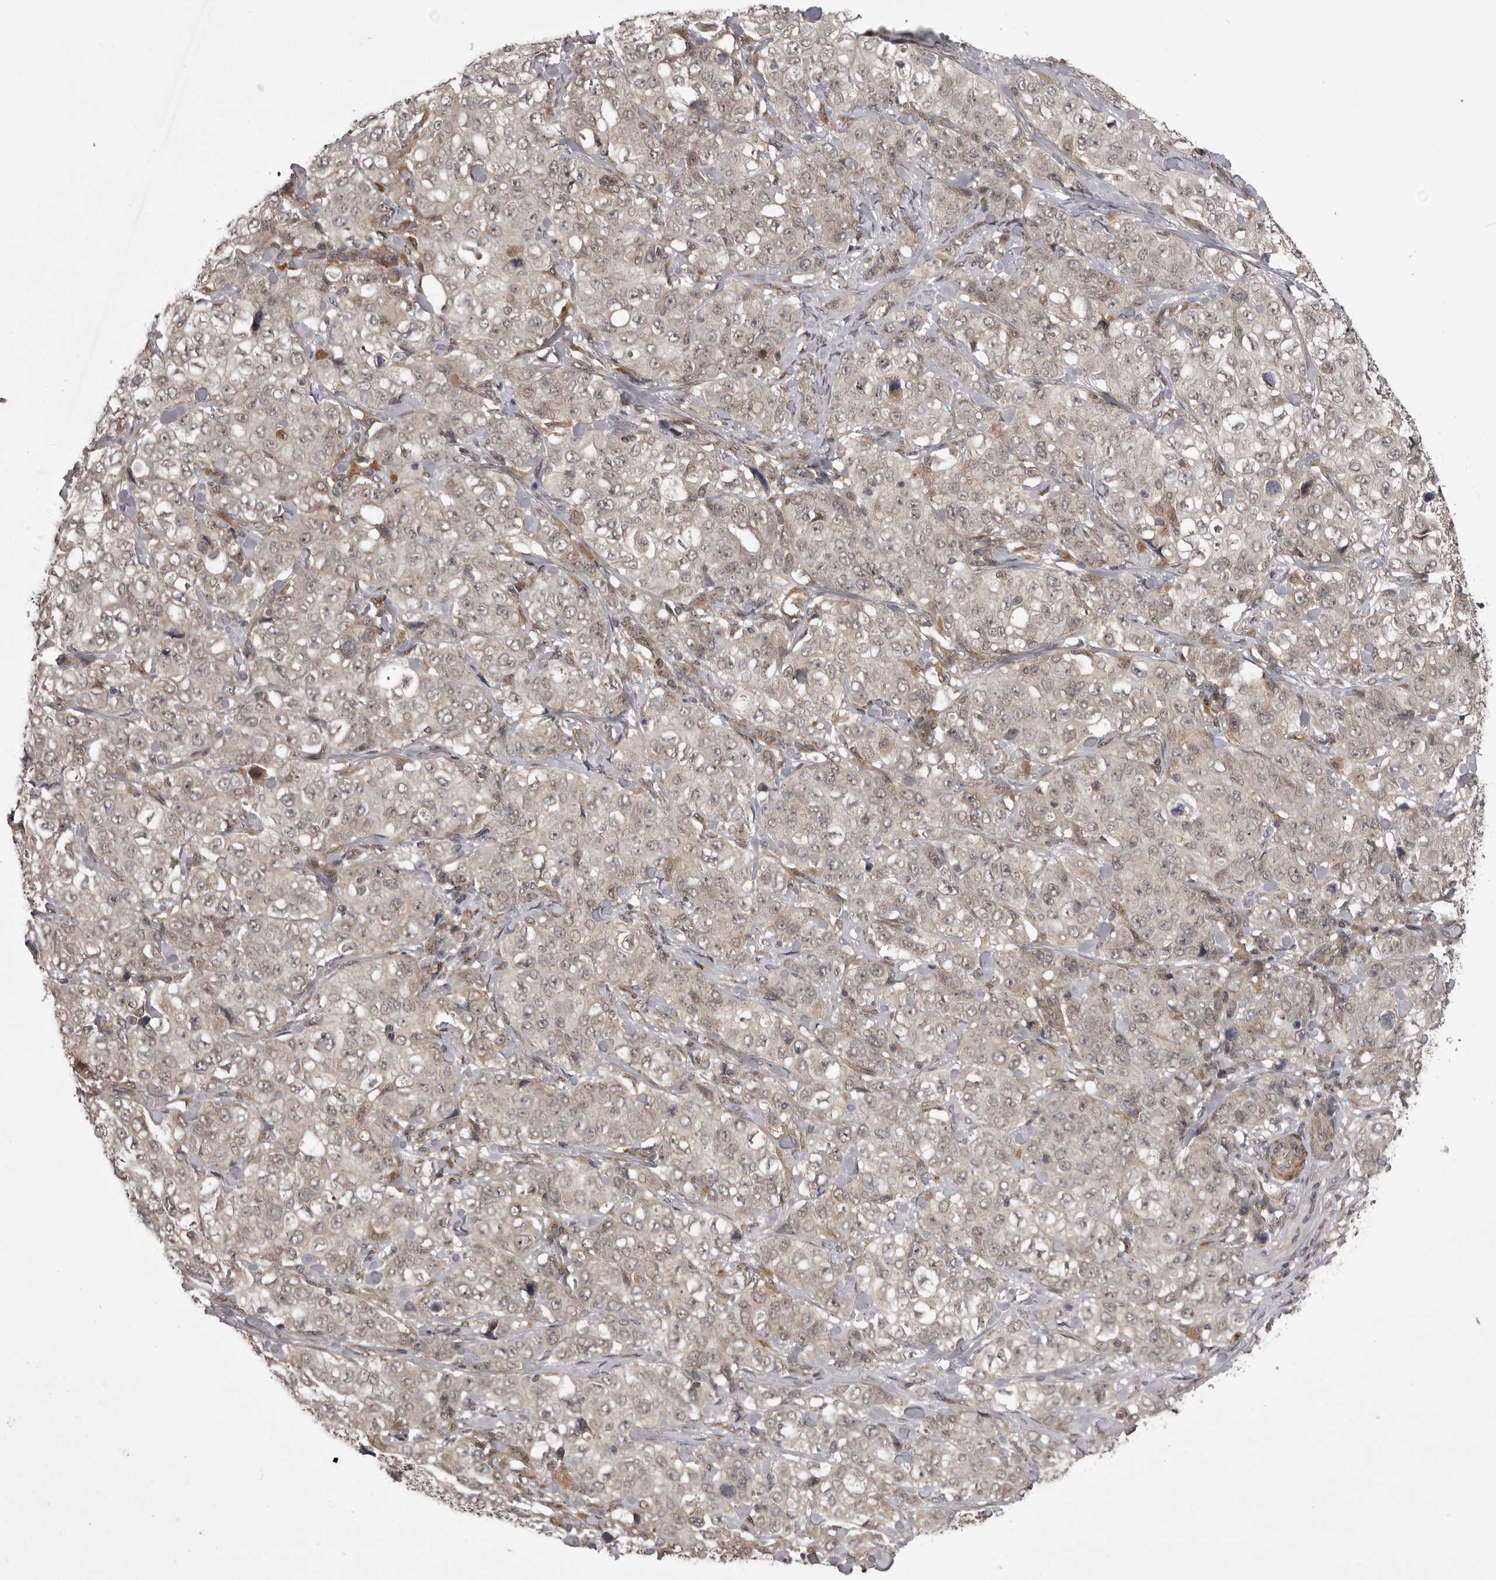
{"staining": {"intensity": "weak", "quantity": "25%-75%", "location": "nuclear"}, "tissue": "stomach cancer", "cell_type": "Tumor cells", "image_type": "cancer", "snomed": [{"axis": "morphology", "description": "Adenocarcinoma, NOS"}, {"axis": "topography", "description": "Stomach"}], "caption": "A photomicrograph showing weak nuclear positivity in approximately 25%-75% of tumor cells in adenocarcinoma (stomach), as visualized by brown immunohistochemical staining.", "gene": "SNX16", "patient": {"sex": "male", "age": 48}}